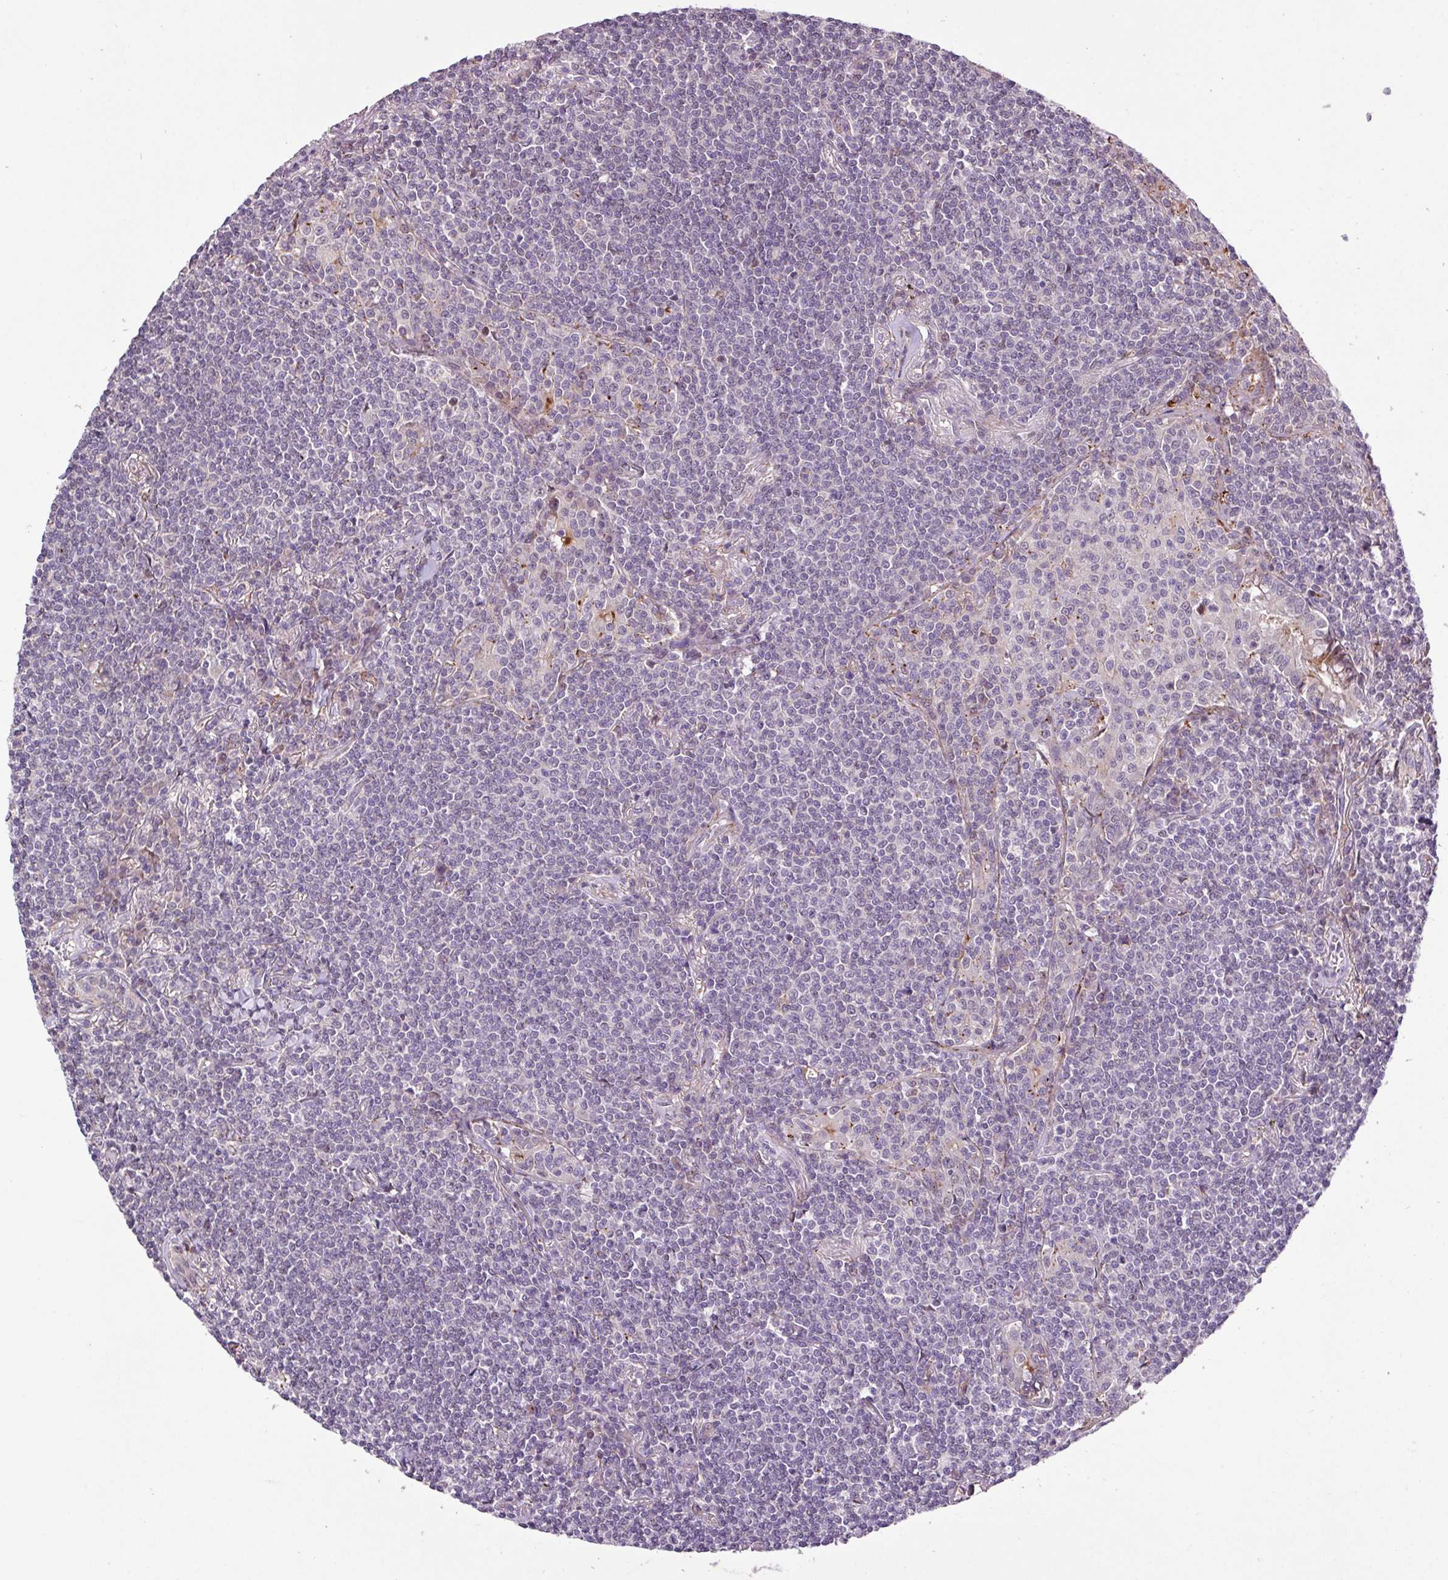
{"staining": {"intensity": "negative", "quantity": "none", "location": "none"}, "tissue": "lymphoma", "cell_type": "Tumor cells", "image_type": "cancer", "snomed": [{"axis": "morphology", "description": "Malignant lymphoma, non-Hodgkin's type, Low grade"}, {"axis": "topography", "description": "Lung"}], "caption": "Protein analysis of low-grade malignant lymphoma, non-Hodgkin's type shows no significant staining in tumor cells.", "gene": "RPP25L", "patient": {"sex": "female", "age": 71}}